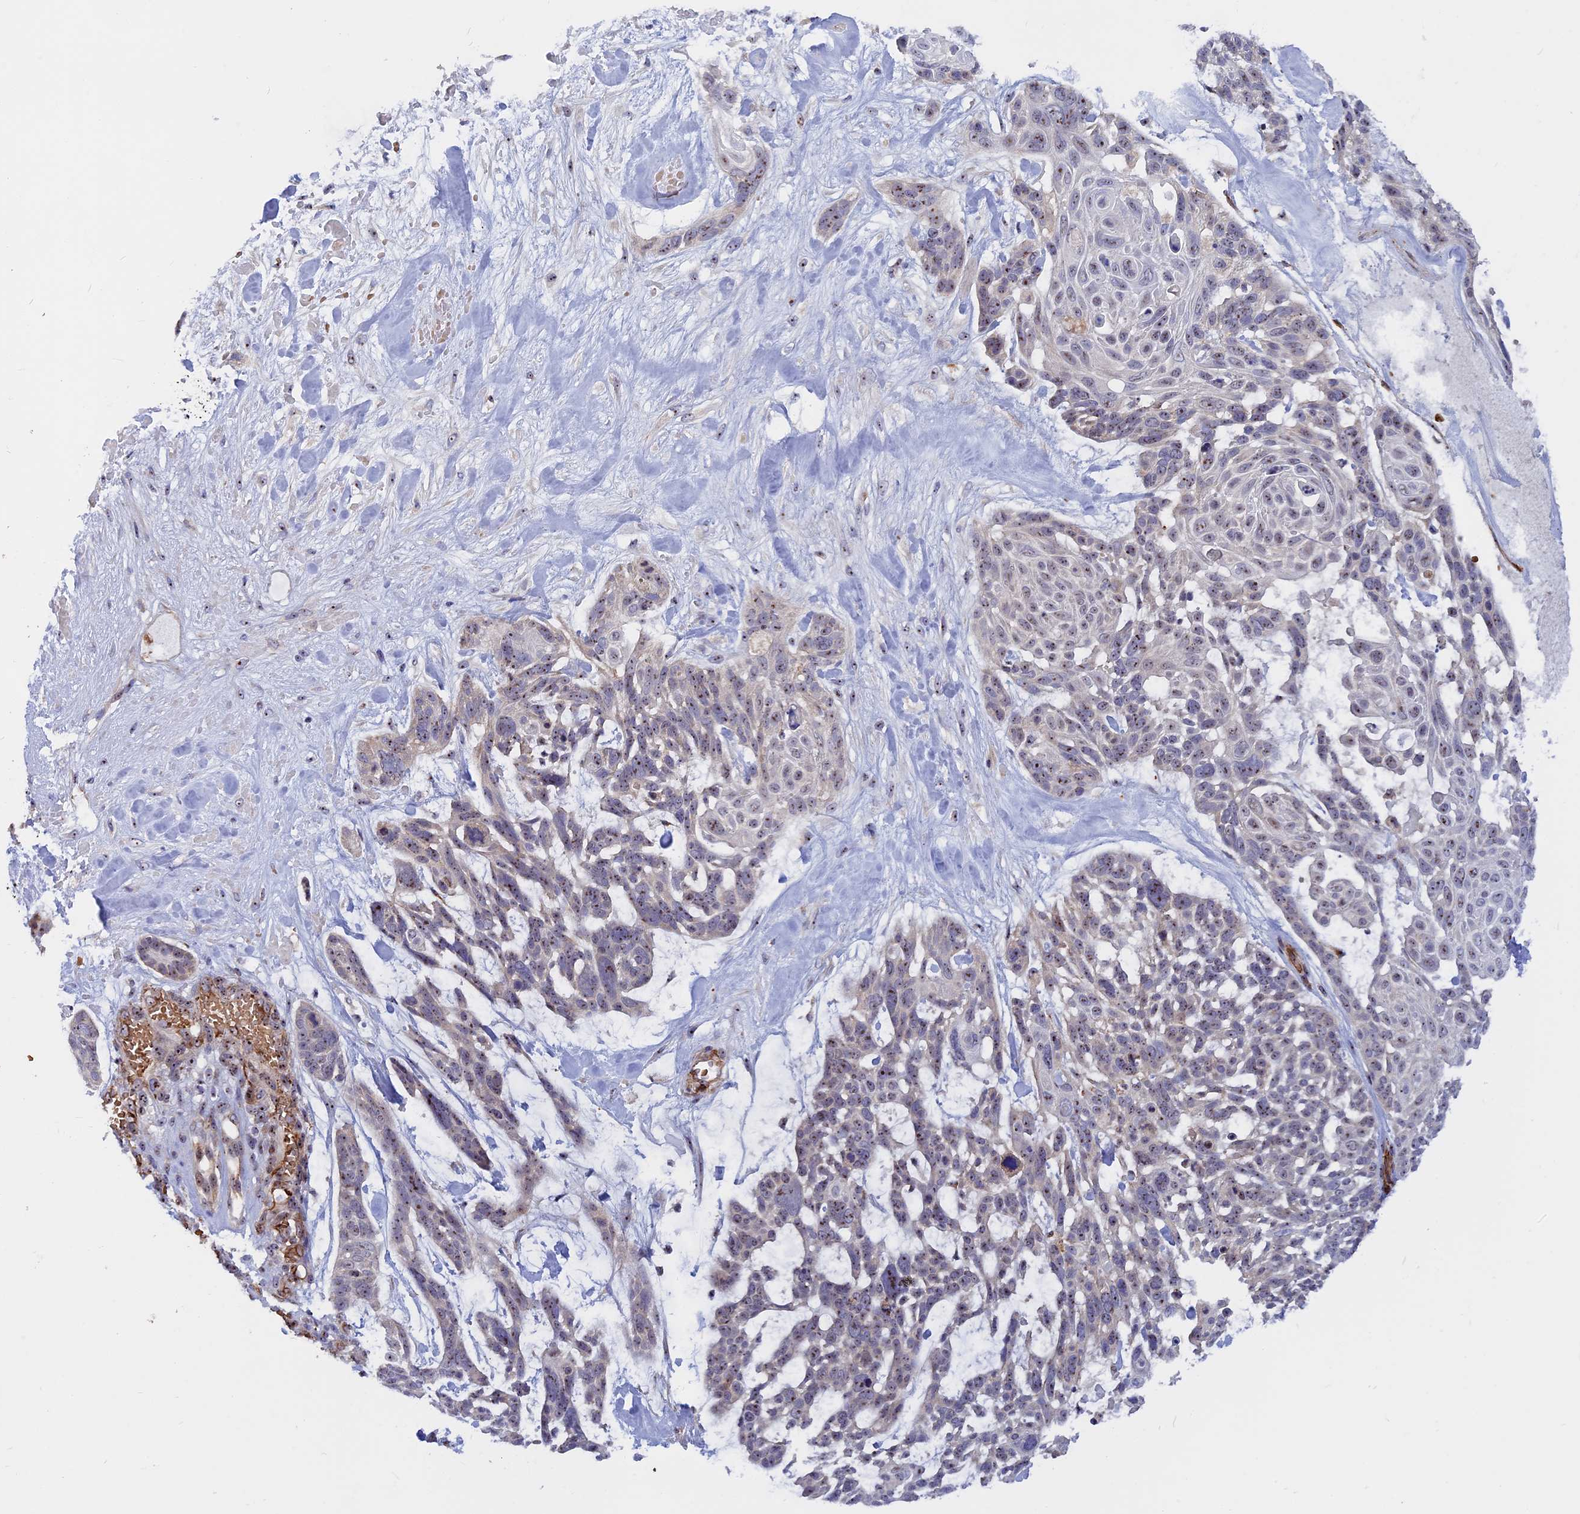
{"staining": {"intensity": "weak", "quantity": "25%-75%", "location": "nuclear"}, "tissue": "skin cancer", "cell_type": "Tumor cells", "image_type": "cancer", "snomed": [{"axis": "morphology", "description": "Basal cell carcinoma"}, {"axis": "topography", "description": "Skin"}], "caption": "Brown immunohistochemical staining in human basal cell carcinoma (skin) demonstrates weak nuclear expression in about 25%-75% of tumor cells. (Stains: DAB (3,3'-diaminobenzidine) in brown, nuclei in blue, Microscopy: brightfield microscopy at high magnification).", "gene": "DBNDD1", "patient": {"sex": "male", "age": 88}}